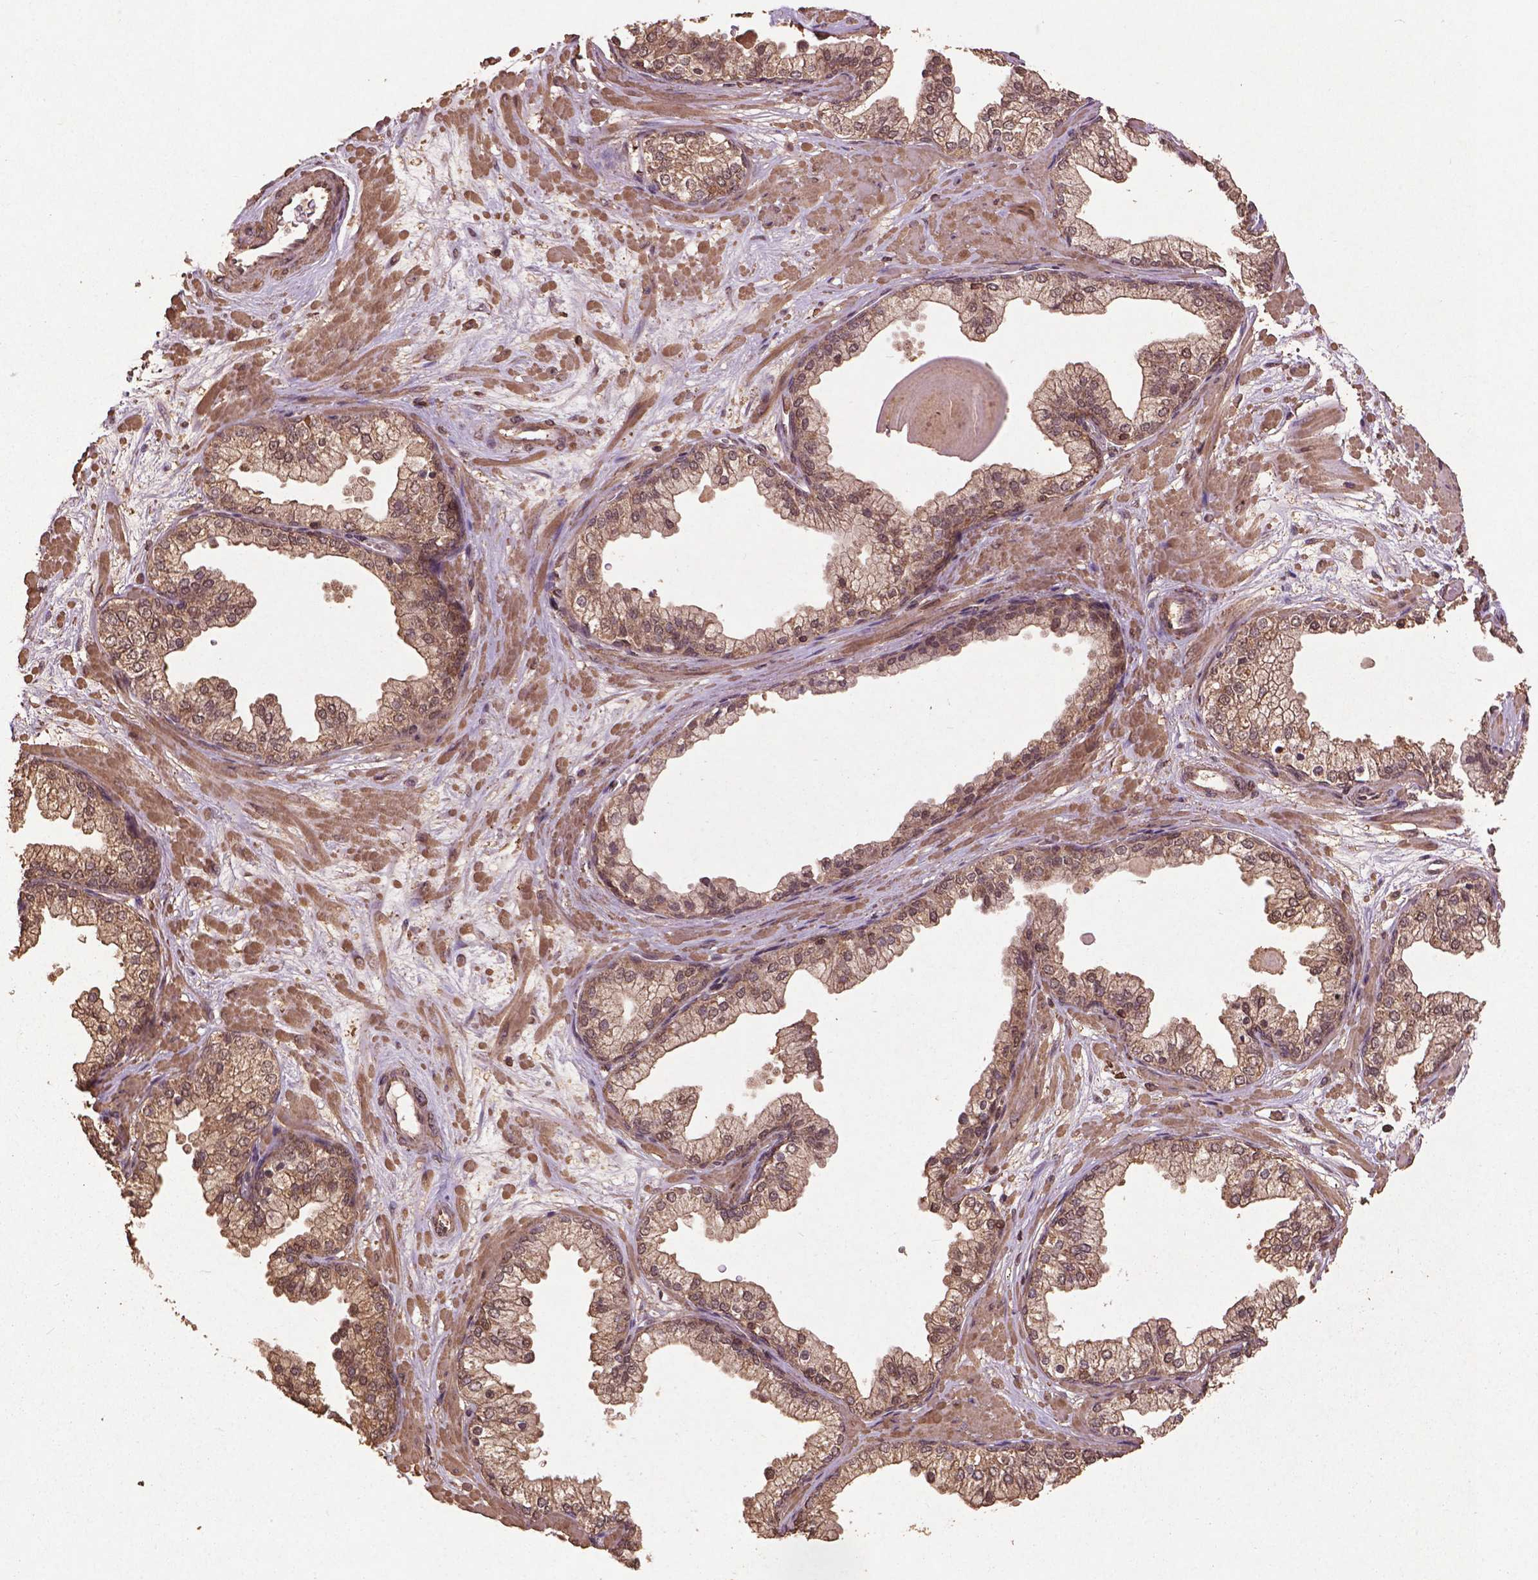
{"staining": {"intensity": "weak", "quantity": ">75%", "location": "cytoplasmic/membranous"}, "tissue": "prostate", "cell_type": "Glandular cells", "image_type": "normal", "snomed": [{"axis": "morphology", "description": "Normal tissue, NOS"}, {"axis": "topography", "description": "Prostate"}, {"axis": "topography", "description": "Peripheral nerve tissue"}], "caption": "IHC histopathology image of normal prostate: prostate stained using immunohistochemistry (IHC) displays low levels of weak protein expression localized specifically in the cytoplasmic/membranous of glandular cells, appearing as a cytoplasmic/membranous brown color.", "gene": "BABAM1", "patient": {"sex": "male", "age": 61}}